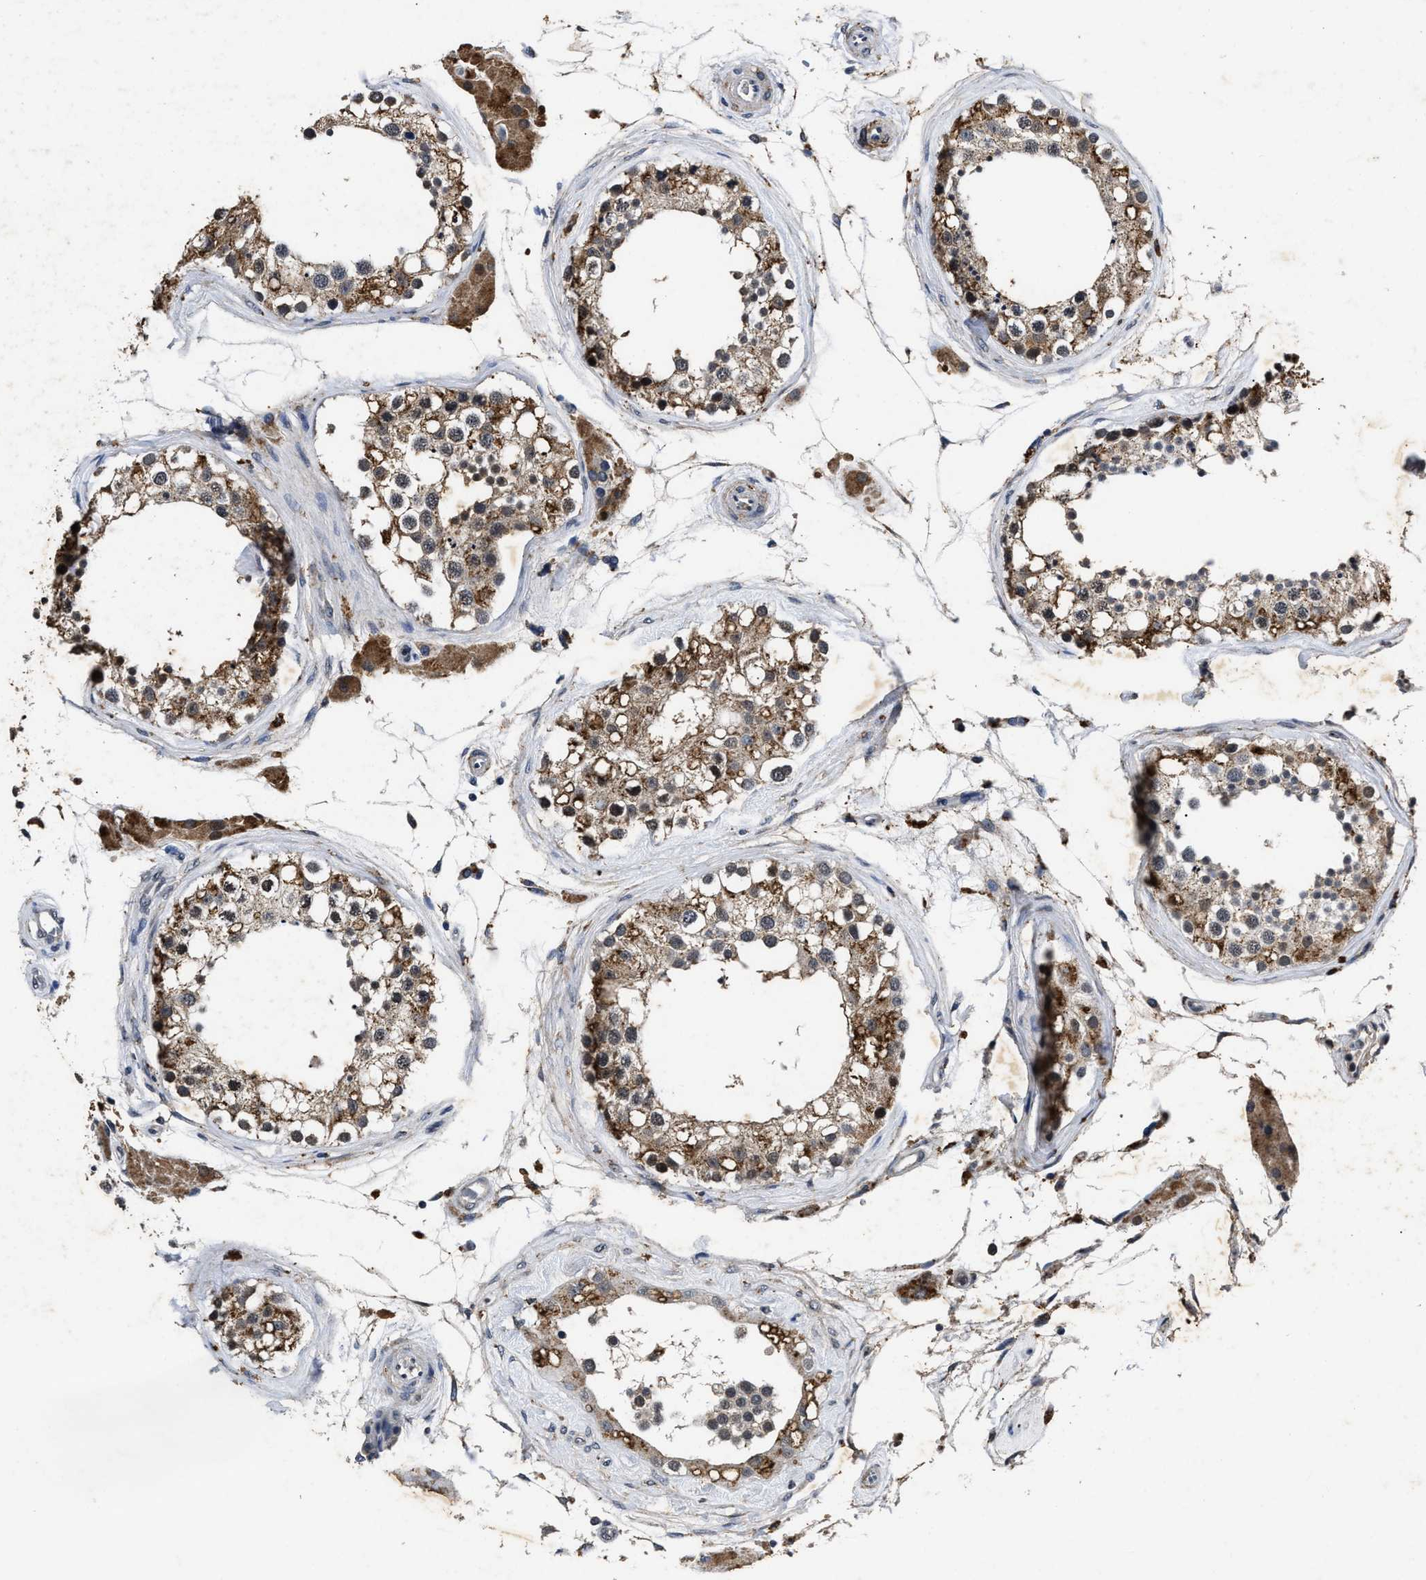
{"staining": {"intensity": "weak", "quantity": "25%-75%", "location": "cytoplasmic/membranous,nuclear"}, "tissue": "testis", "cell_type": "Cells in seminiferous ducts", "image_type": "normal", "snomed": [{"axis": "morphology", "description": "Normal tissue, NOS"}, {"axis": "topography", "description": "Testis"}], "caption": "Weak cytoplasmic/membranous,nuclear staining is appreciated in approximately 25%-75% of cells in seminiferous ducts in normal testis. The protein is shown in brown color, while the nuclei are stained blue.", "gene": "ACOX1", "patient": {"sex": "male", "age": 68}}